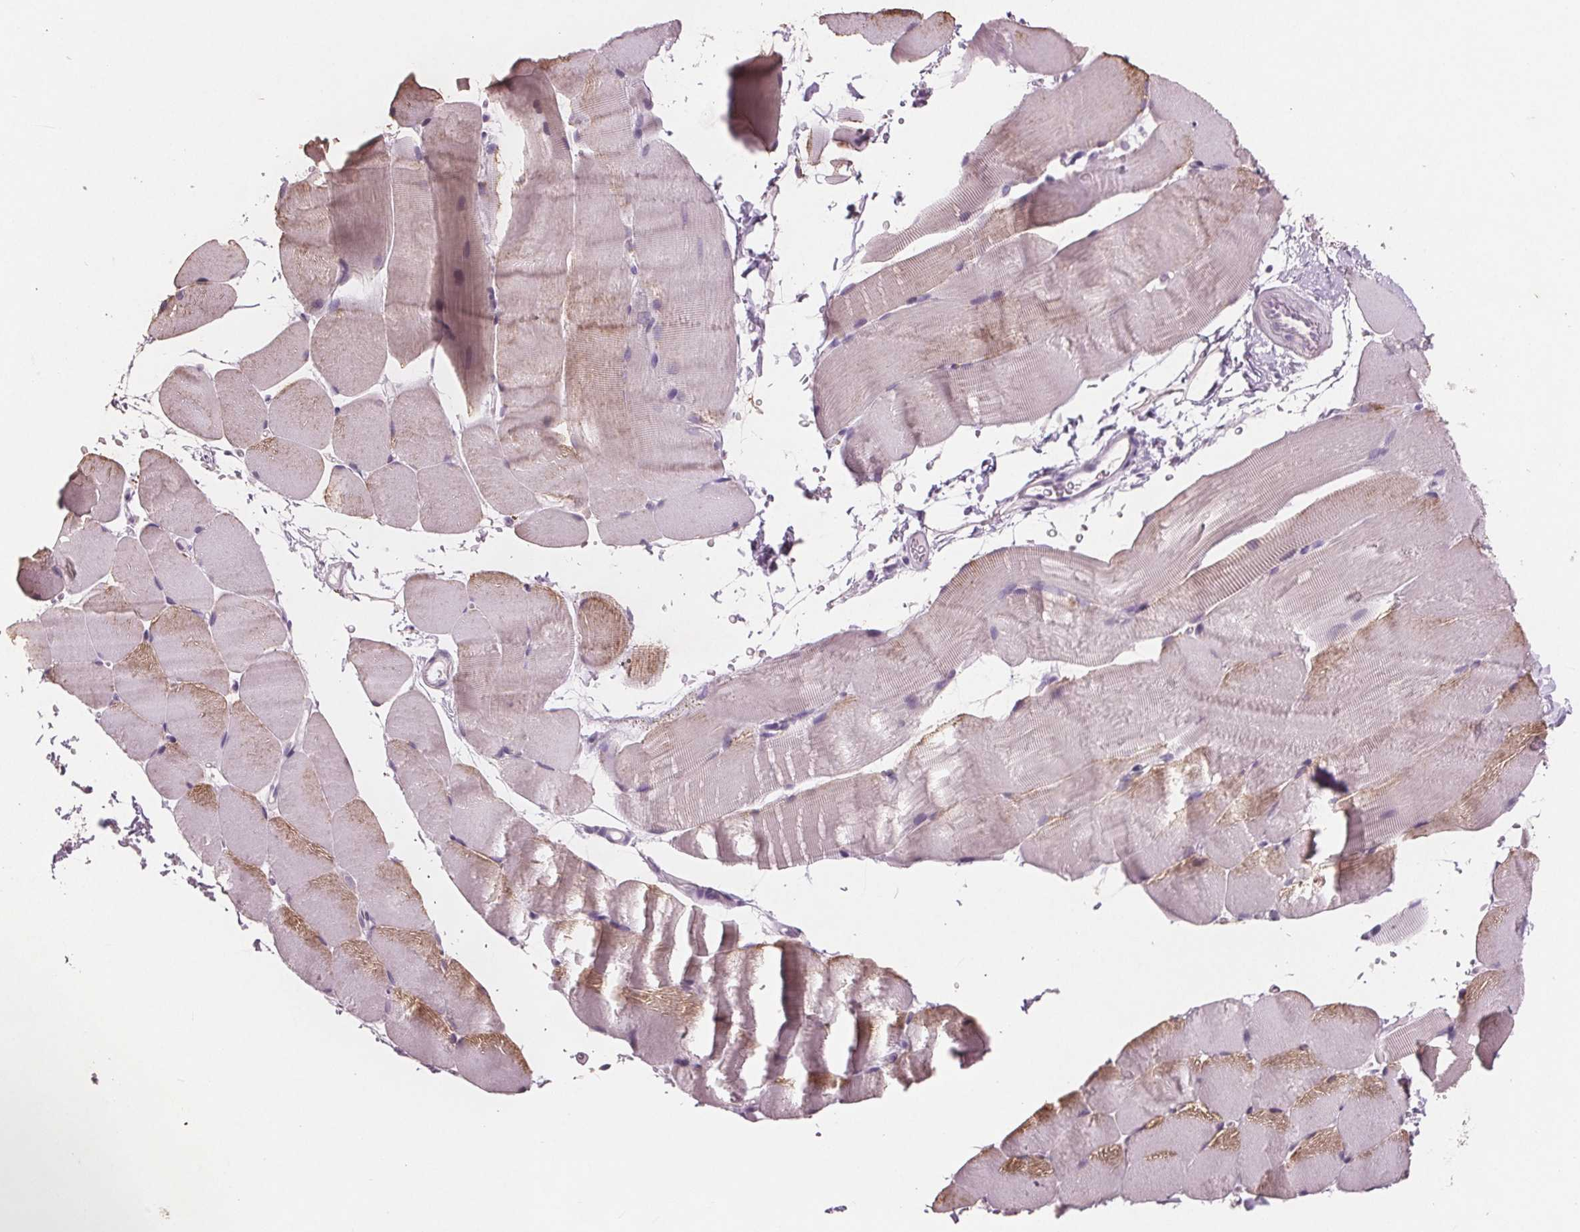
{"staining": {"intensity": "weak", "quantity": "<25%", "location": "cytoplasmic/membranous"}, "tissue": "skeletal muscle", "cell_type": "Myocytes", "image_type": "normal", "snomed": [{"axis": "morphology", "description": "Normal tissue, NOS"}, {"axis": "topography", "description": "Skeletal muscle"}], "caption": "The micrograph displays no significant positivity in myocytes of skeletal muscle.", "gene": "PTPN14", "patient": {"sex": "female", "age": 37}}